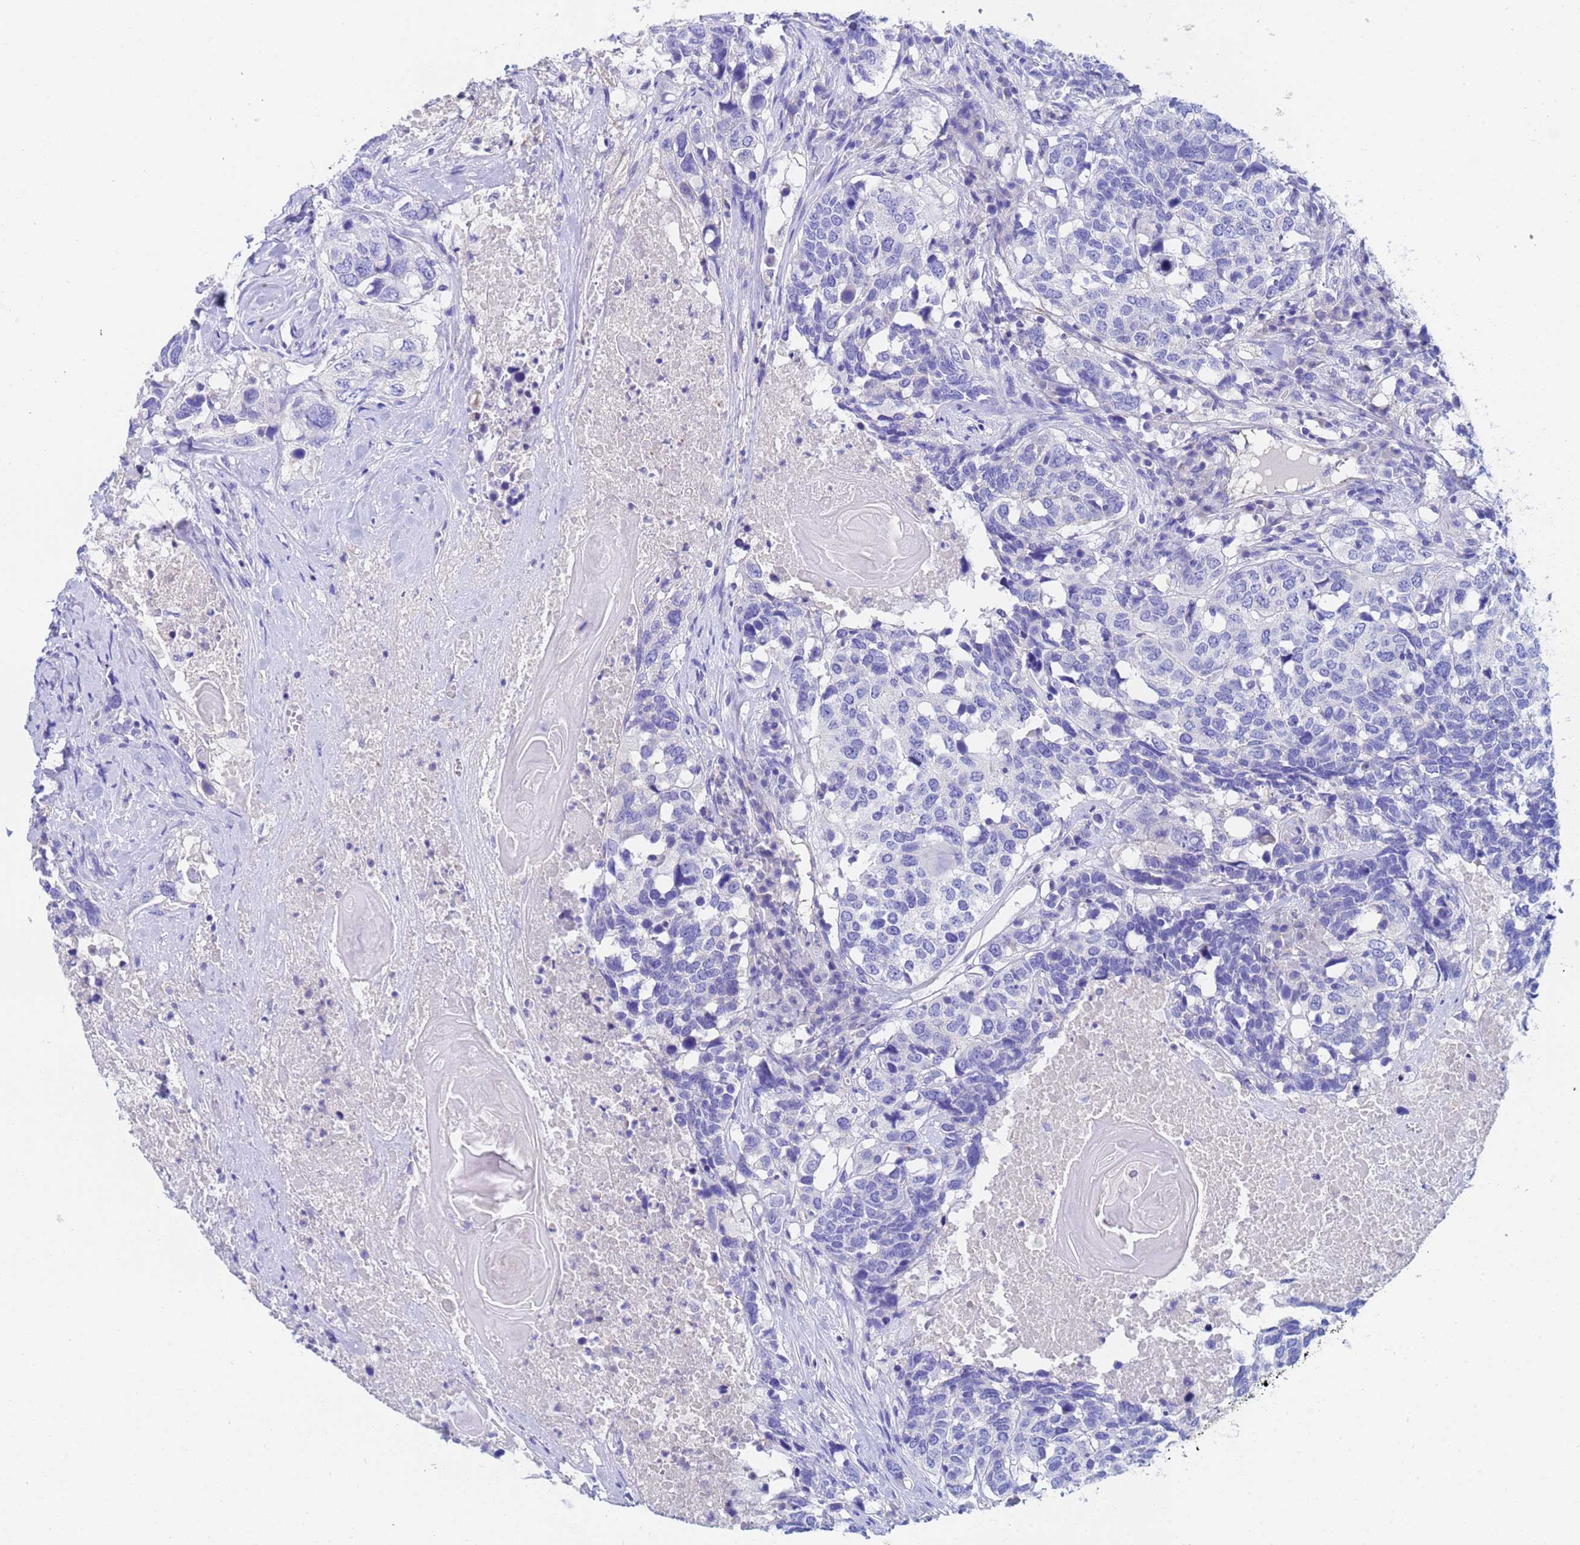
{"staining": {"intensity": "negative", "quantity": "none", "location": "none"}, "tissue": "head and neck cancer", "cell_type": "Tumor cells", "image_type": "cancer", "snomed": [{"axis": "morphology", "description": "Squamous cell carcinoma, NOS"}, {"axis": "topography", "description": "Head-Neck"}], "caption": "Head and neck cancer stained for a protein using immunohistochemistry displays no positivity tumor cells.", "gene": "CST4", "patient": {"sex": "male", "age": 66}}